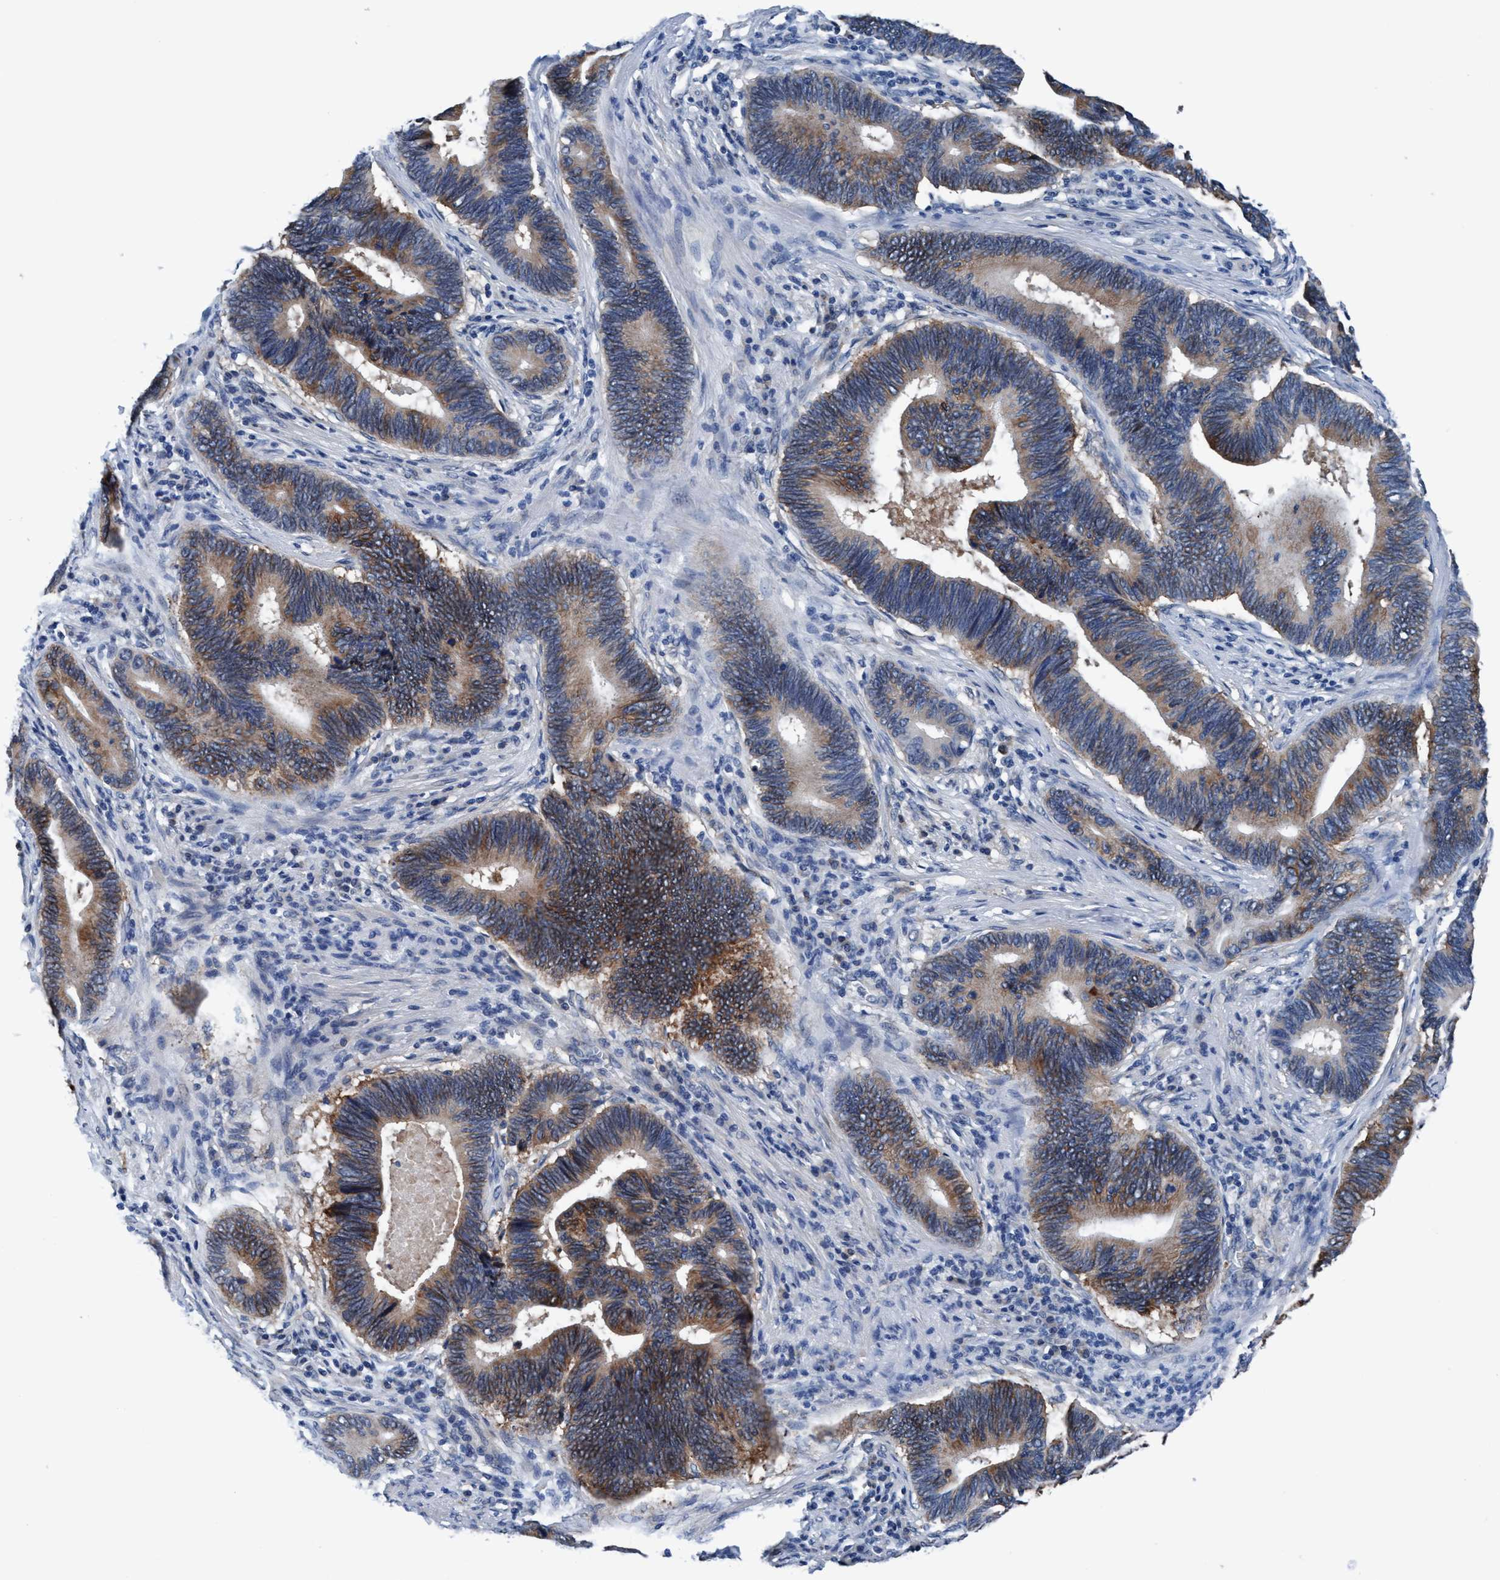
{"staining": {"intensity": "strong", "quantity": "25%-75%", "location": "cytoplasmic/membranous"}, "tissue": "pancreatic cancer", "cell_type": "Tumor cells", "image_type": "cancer", "snomed": [{"axis": "morphology", "description": "Adenocarcinoma, NOS"}, {"axis": "topography", "description": "Pancreas"}], "caption": "This histopathology image exhibits IHC staining of human pancreatic cancer (adenocarcinoma), with high strong cytoplasmic/membranous positivity in about 25%-75% of tumor cells.", "gene": "TMEM94", "patient": {"sex": "female", "age": 70}}